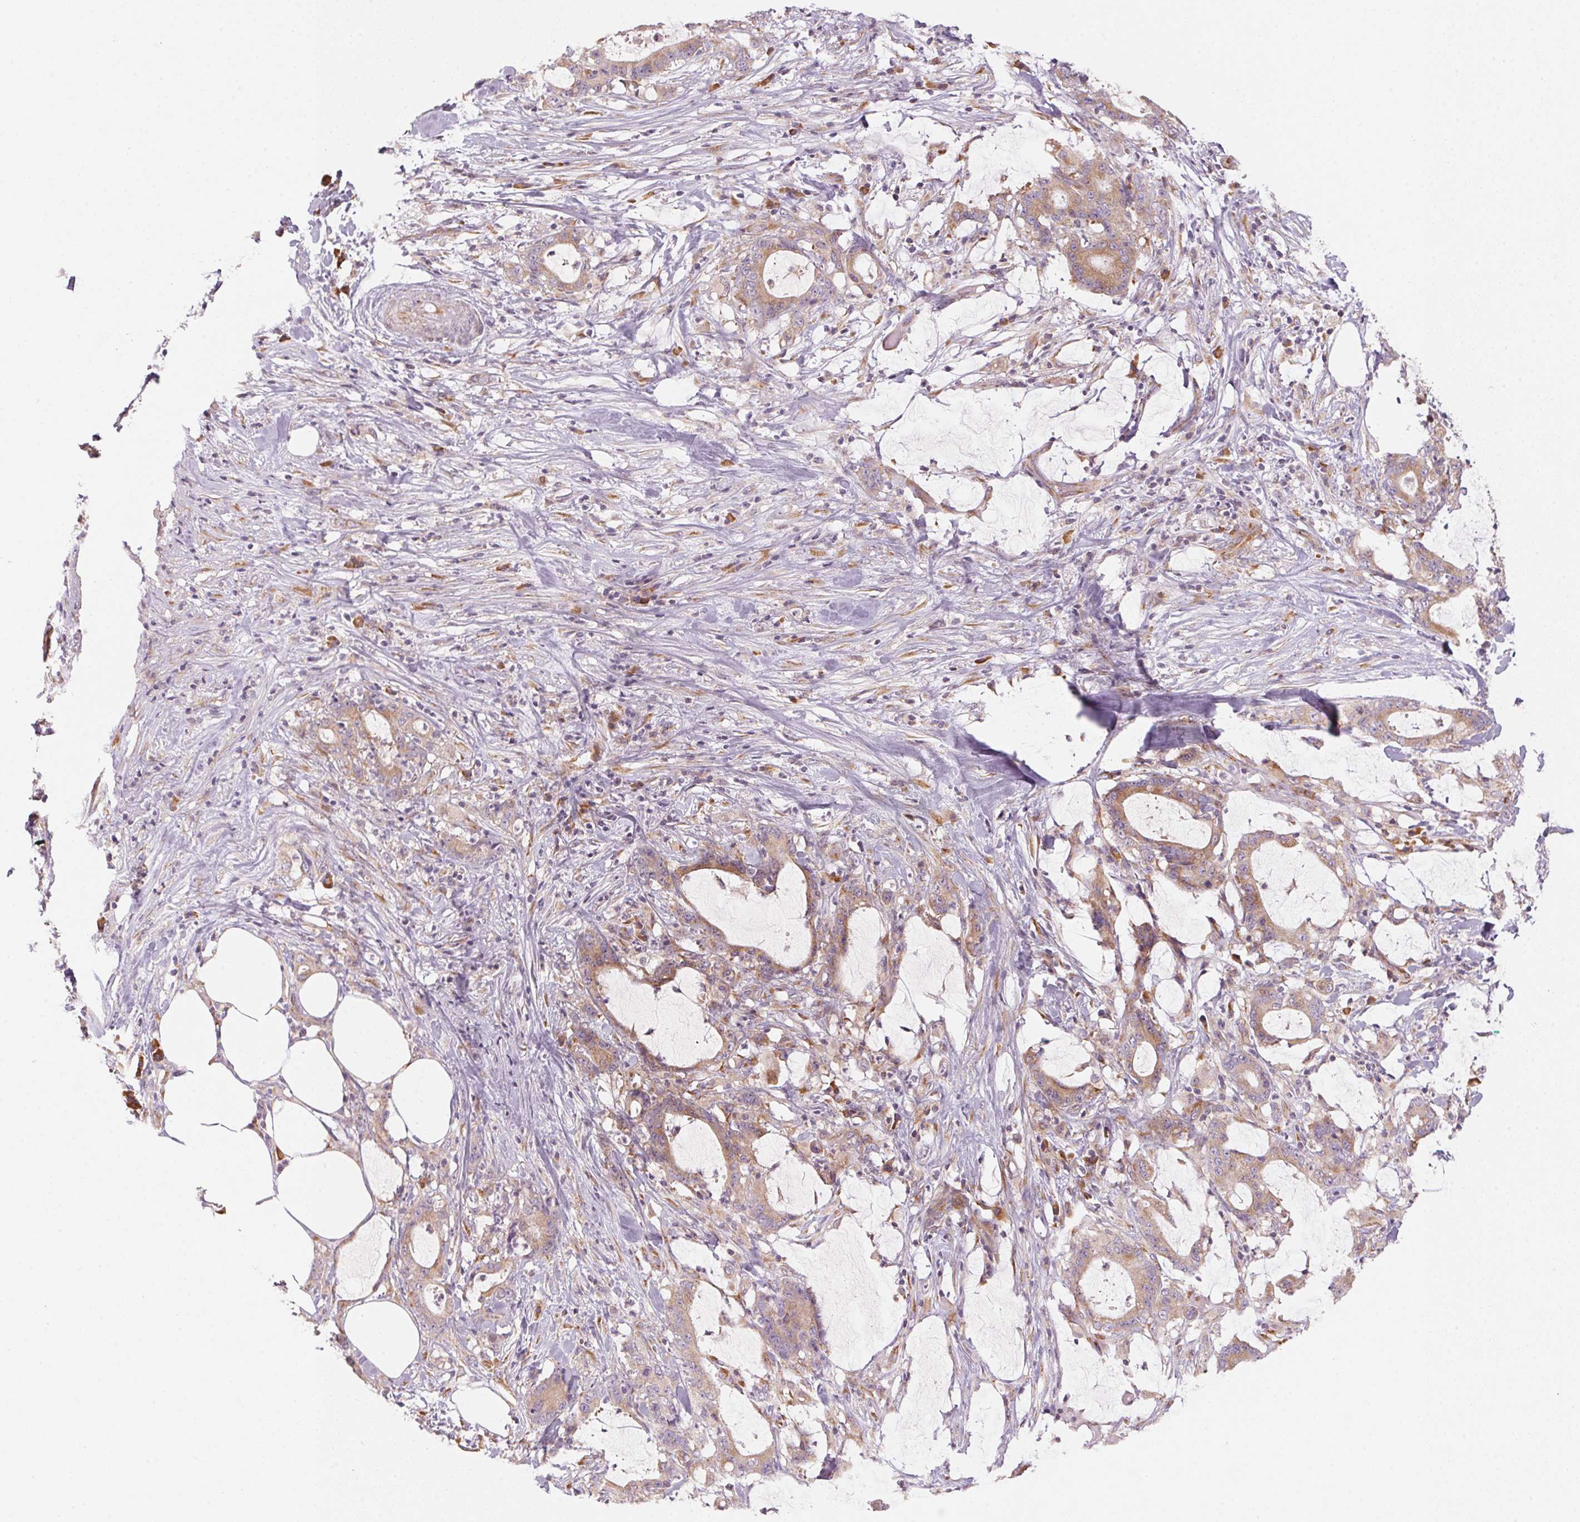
{"staining": {"intensity": "moderate", "quantity": ">75%", "location": "cytoplasmic/membranous"}, "tissue": "stomach cancer", "cell_type": "Tumor cells", "image_type": "cancer", "snomed": [{"axis": "morphology", "description": "Adenocarcinoma, NOS"}, {"axis": "topography", "description": "Stomach, upper"}], "caption": "Approximately >75% of tumor cells in human stomach cancer (adenocarcinoma) demonstrate moderate cytoplasmic/membranous protein expression as visualized by brown immunohistochemical staining.", "gene": "BLOC1S2", "patient": {"sex": "male", "age": 68}}